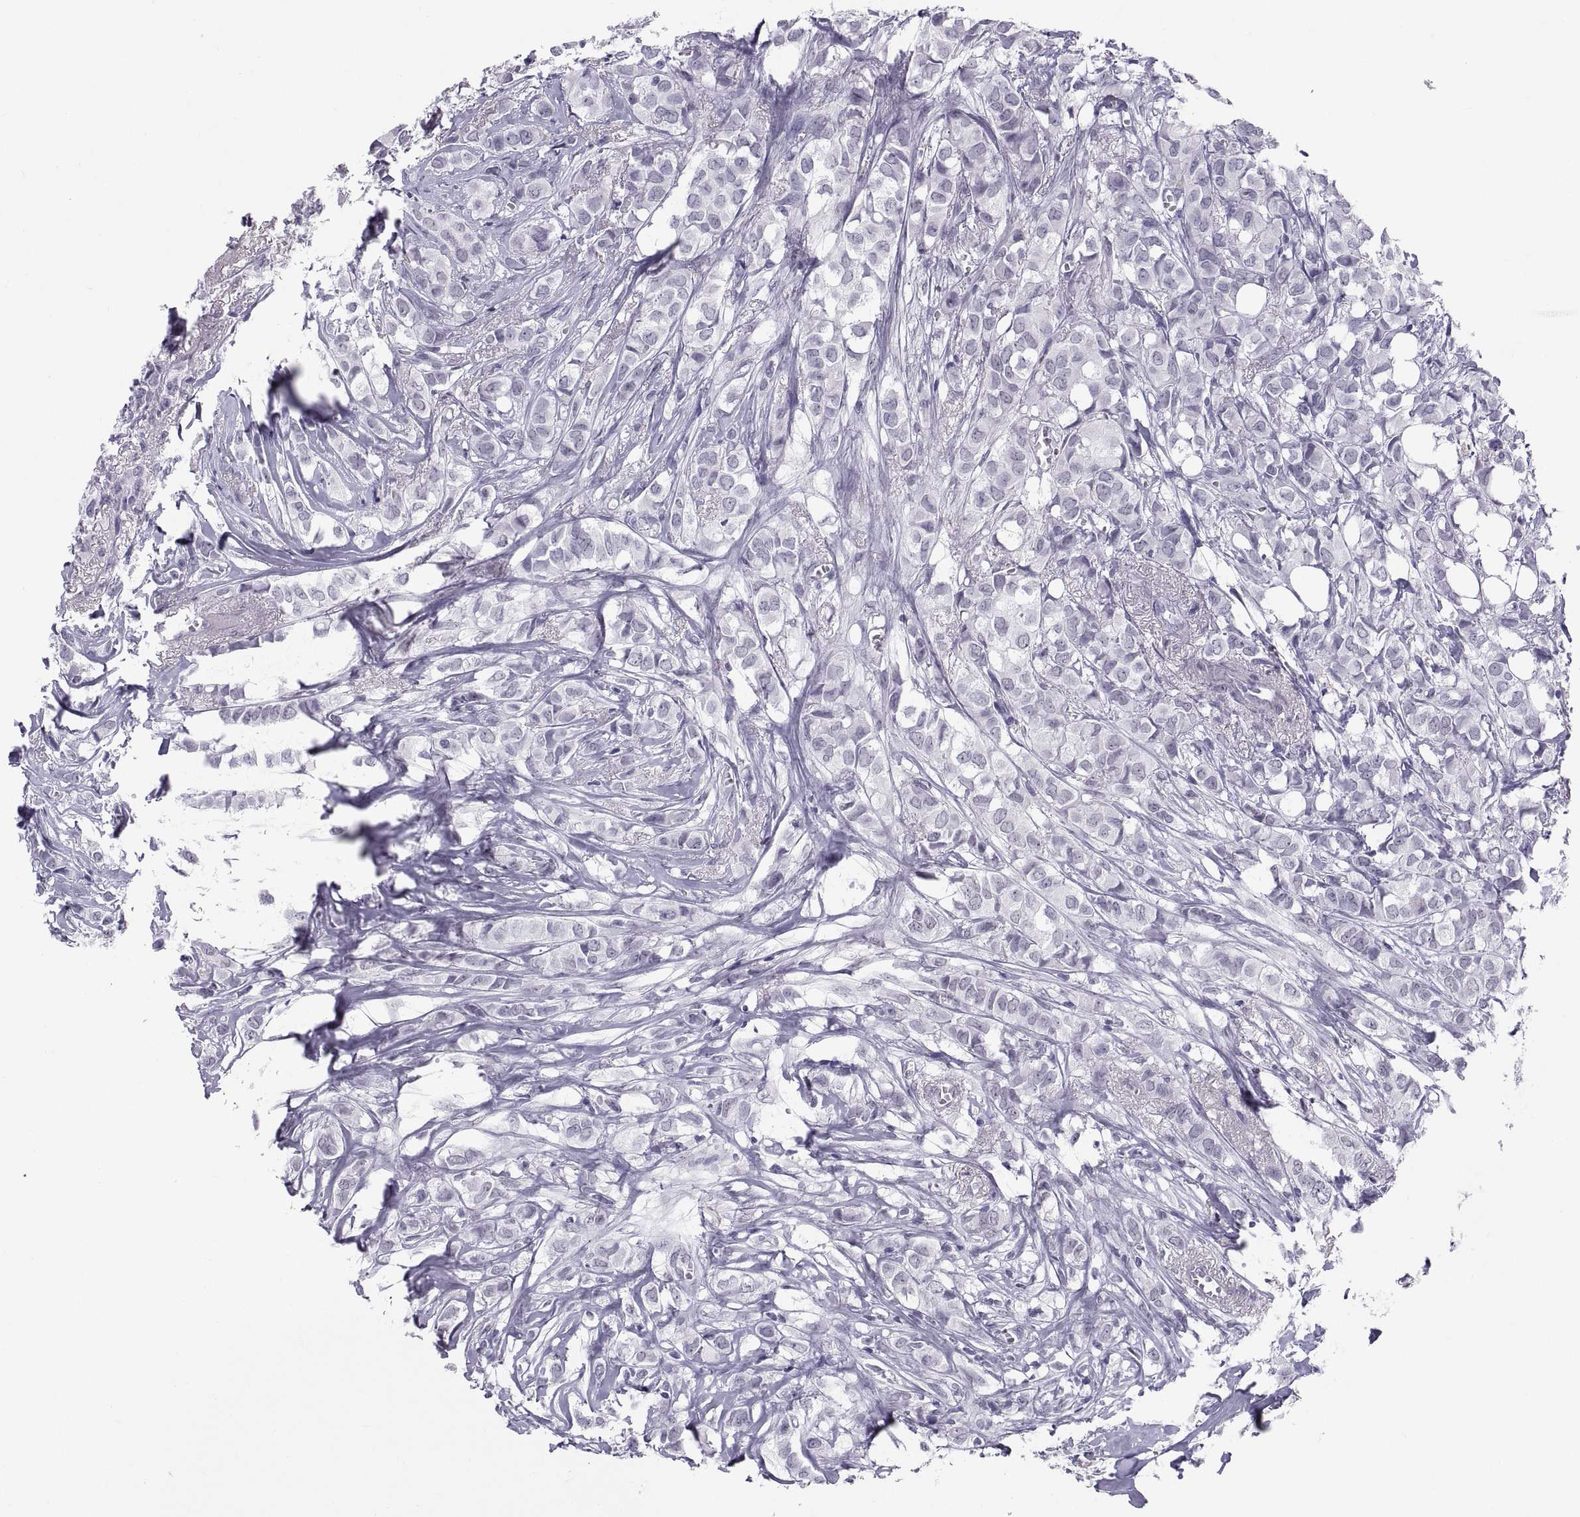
{"staining": {"intensity": "negative", "quantity": "none", "location": "none"}, "tissue": "breast cancer", "cell_type": "Tumor cells", "image_type": "cancer", "snomed": [{"axis": "morphology", "description": "Duct carcinoma"}, {"axis": "topography", "description": "Breast"}], "caption": "Micrograph shows no significant protein expression in tumor cells of invasive ductal carcinoma (breast).", "gene": "NEUROD6", "patient": {"sex": "female", "age": 85}}